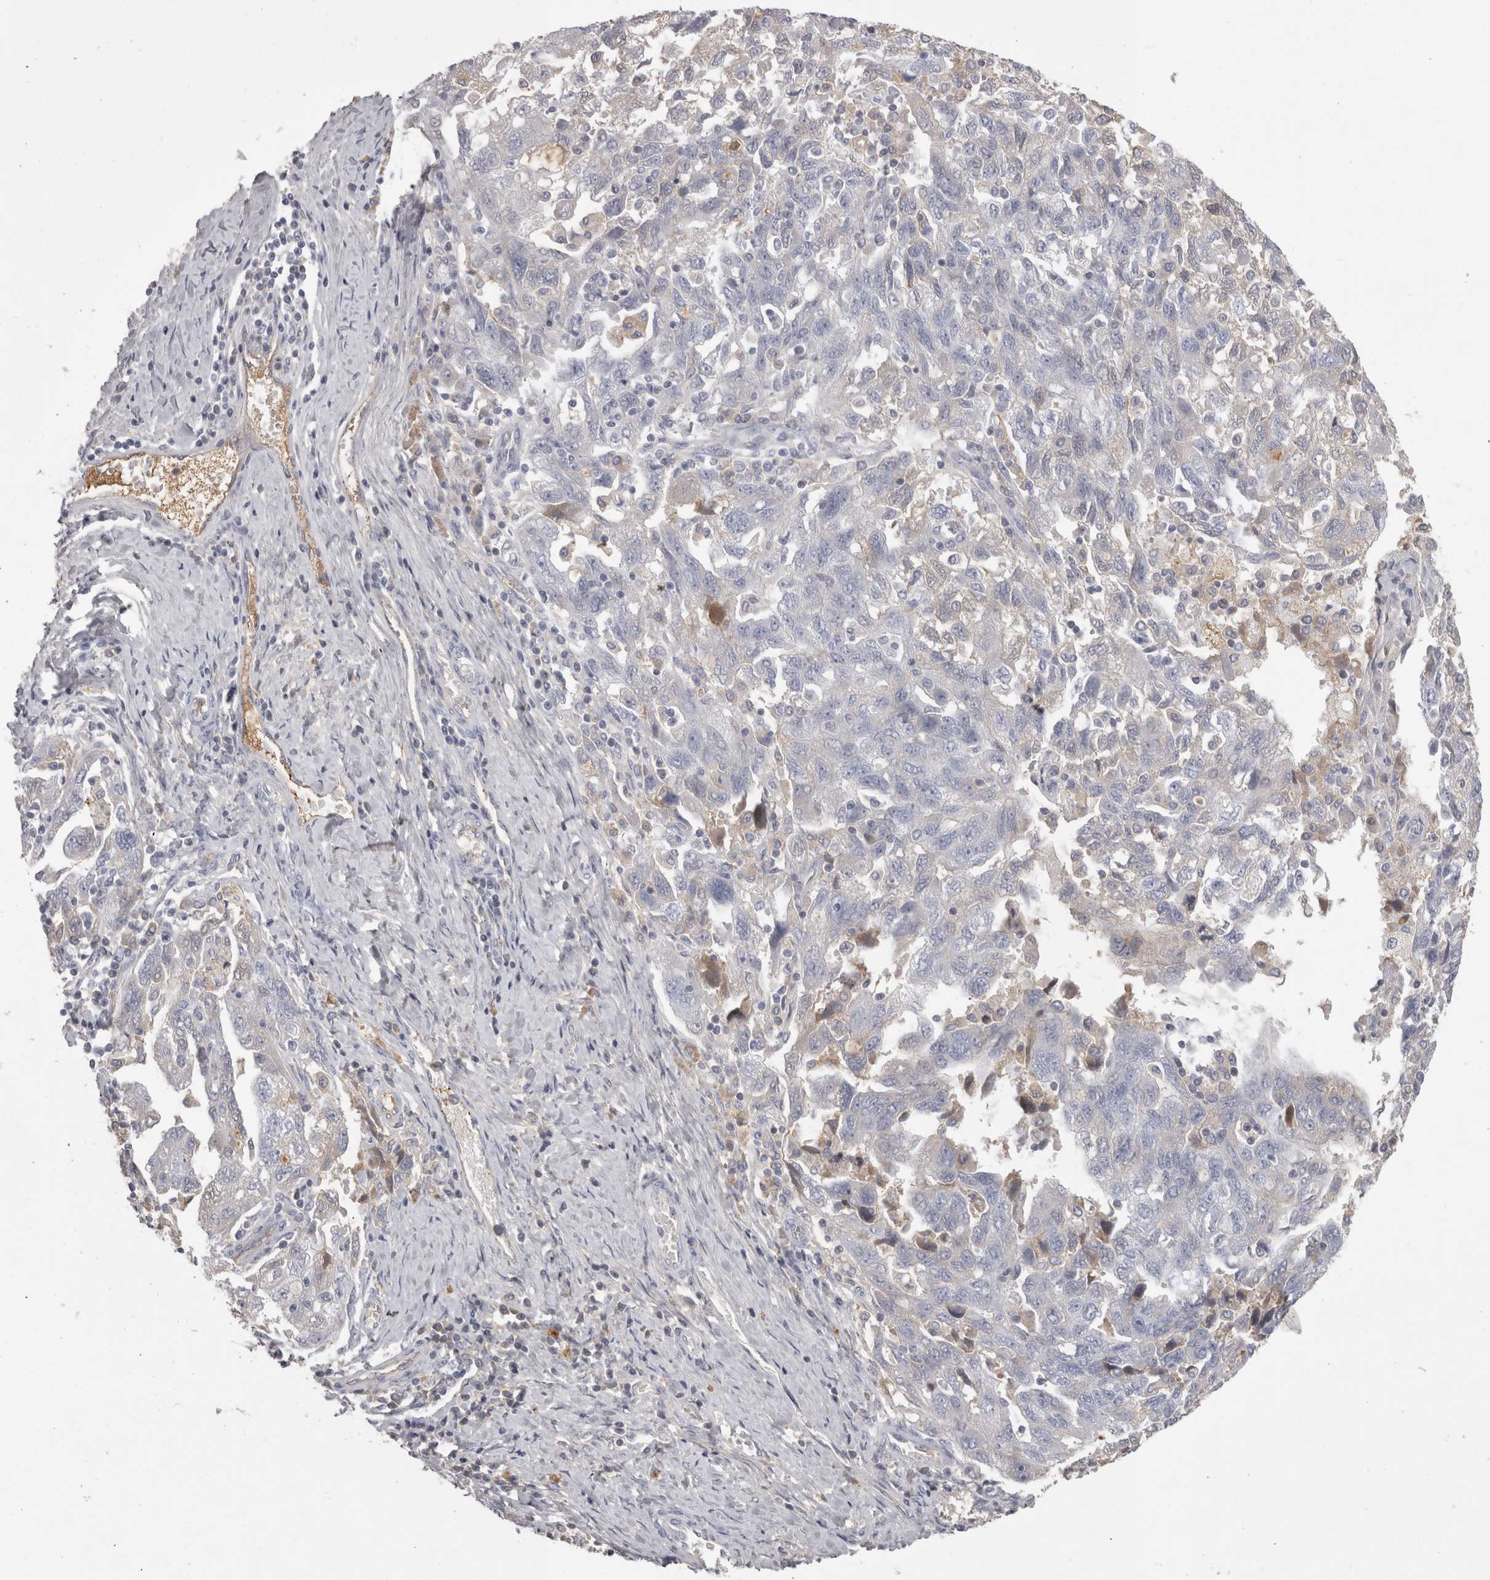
{"staining": {"intensity": "negative", "quantity": "none", "location": "none"}, "tissue": "ovarian cancer", "cell_type": "Tumor cells", "image_type": "cancer", "snomed": [{"axis": "morphology", "description": "Carcinoma, NOS"}, {"axis": "morphology", "description": "Cystadenocarcinoma, serous, NOS"}, {"axis": "topography", "description": "Ovary"}], "caption": "The immunohistochemistry (IHC) image has no significant expression in tumor cells of ovarian serous cystadenocarcinoma tissue. (DAB IHC with hematoxylin counter stain).", "gene": "SAA4", "patient": {"sex": "female", "age": 69}}